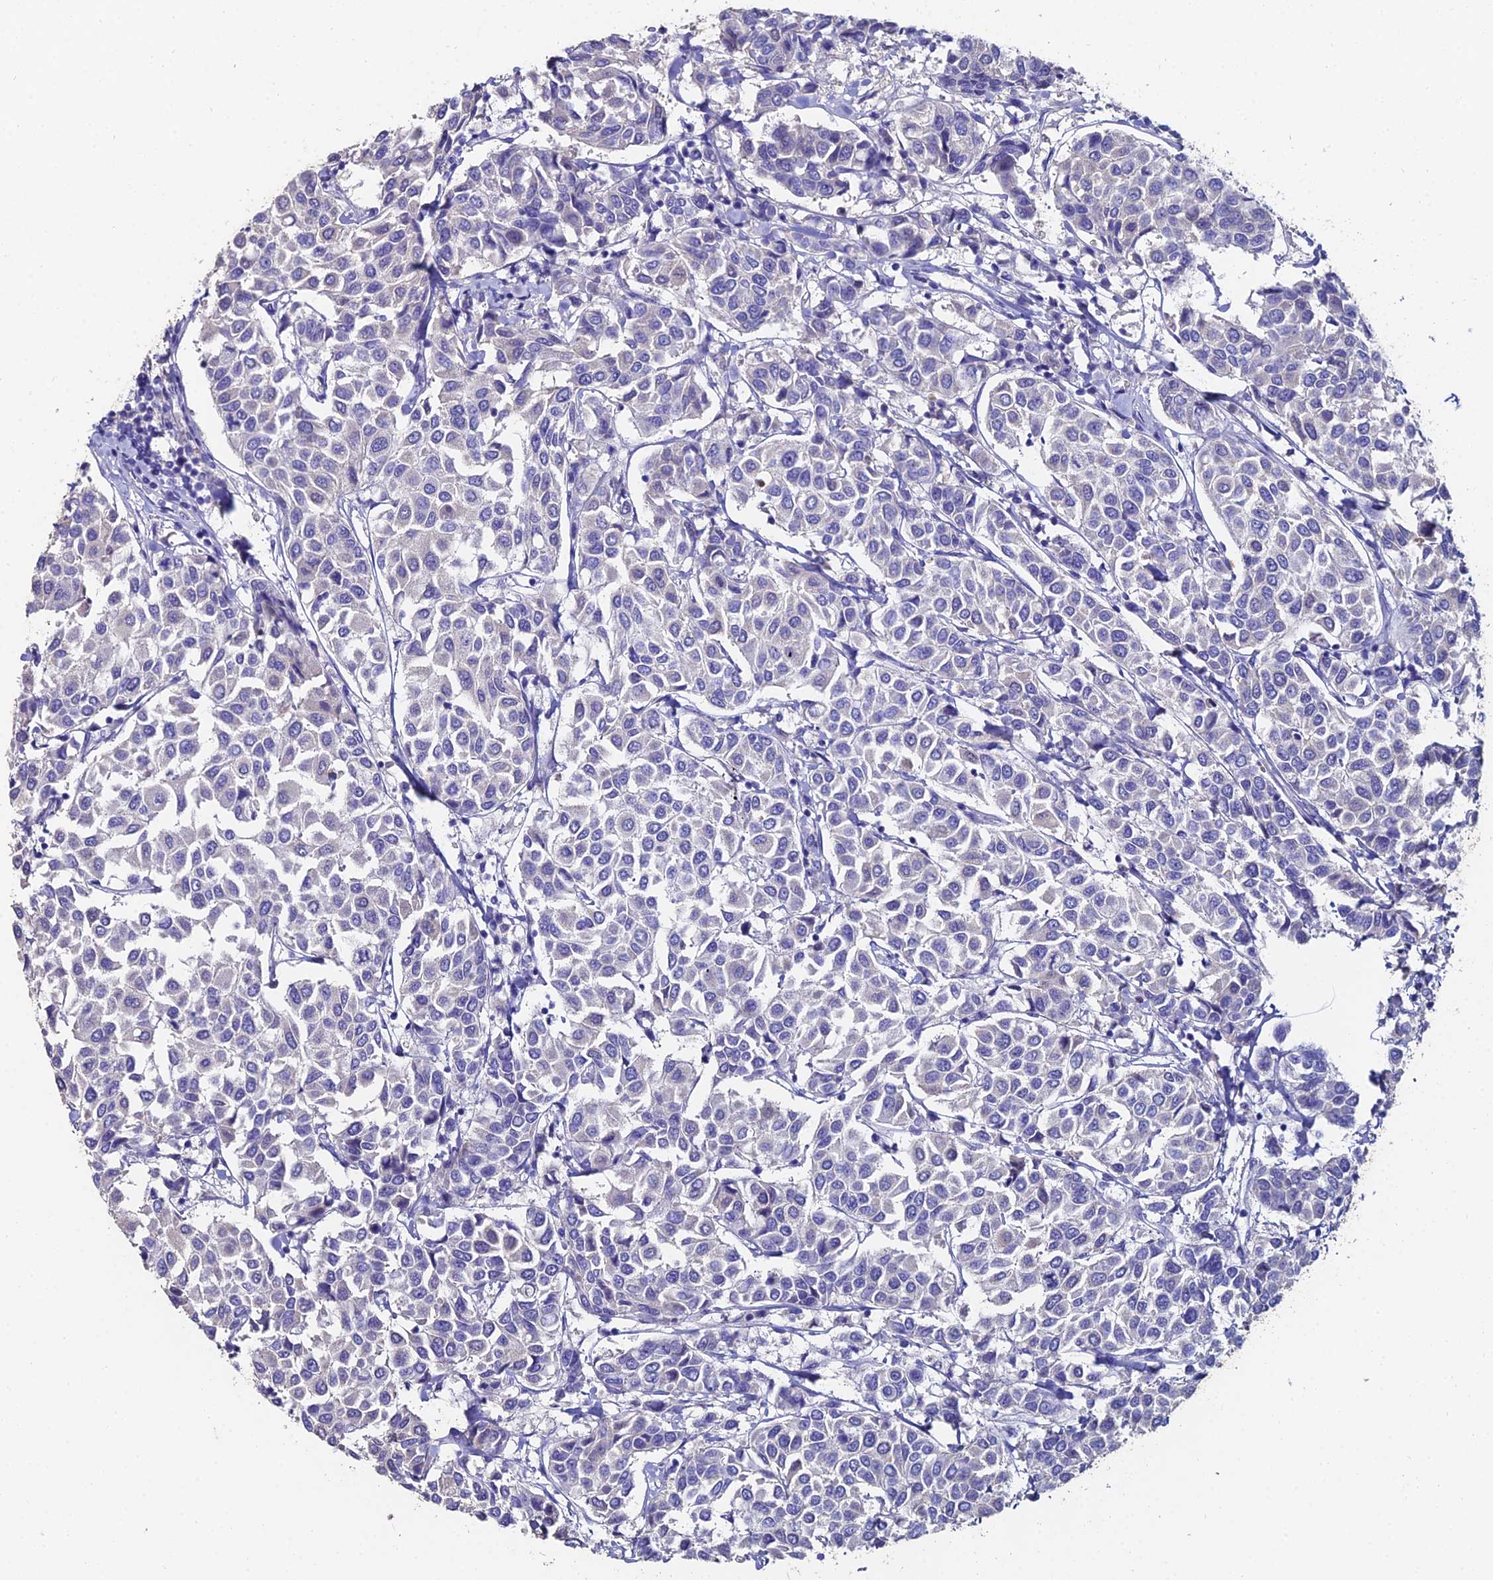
{"staining": {"intensity": "negative", "quantity": "none", "location": "none"}, "tissue": "breast cancer", "cell_type": "Tumor cells", "image_type": "cancer", "snomed": [{"axis": "morphology", "description": "Duct carcinoma"}, {"axis": "topography", "description": "Breast"}], "caption": "Breast cancer (invasive ductal carcinoma) stained for a protein using IHC shows no staining tumor cells.", "gene": "ESRRG", "patient": {"sex": "female", "age": 55}}